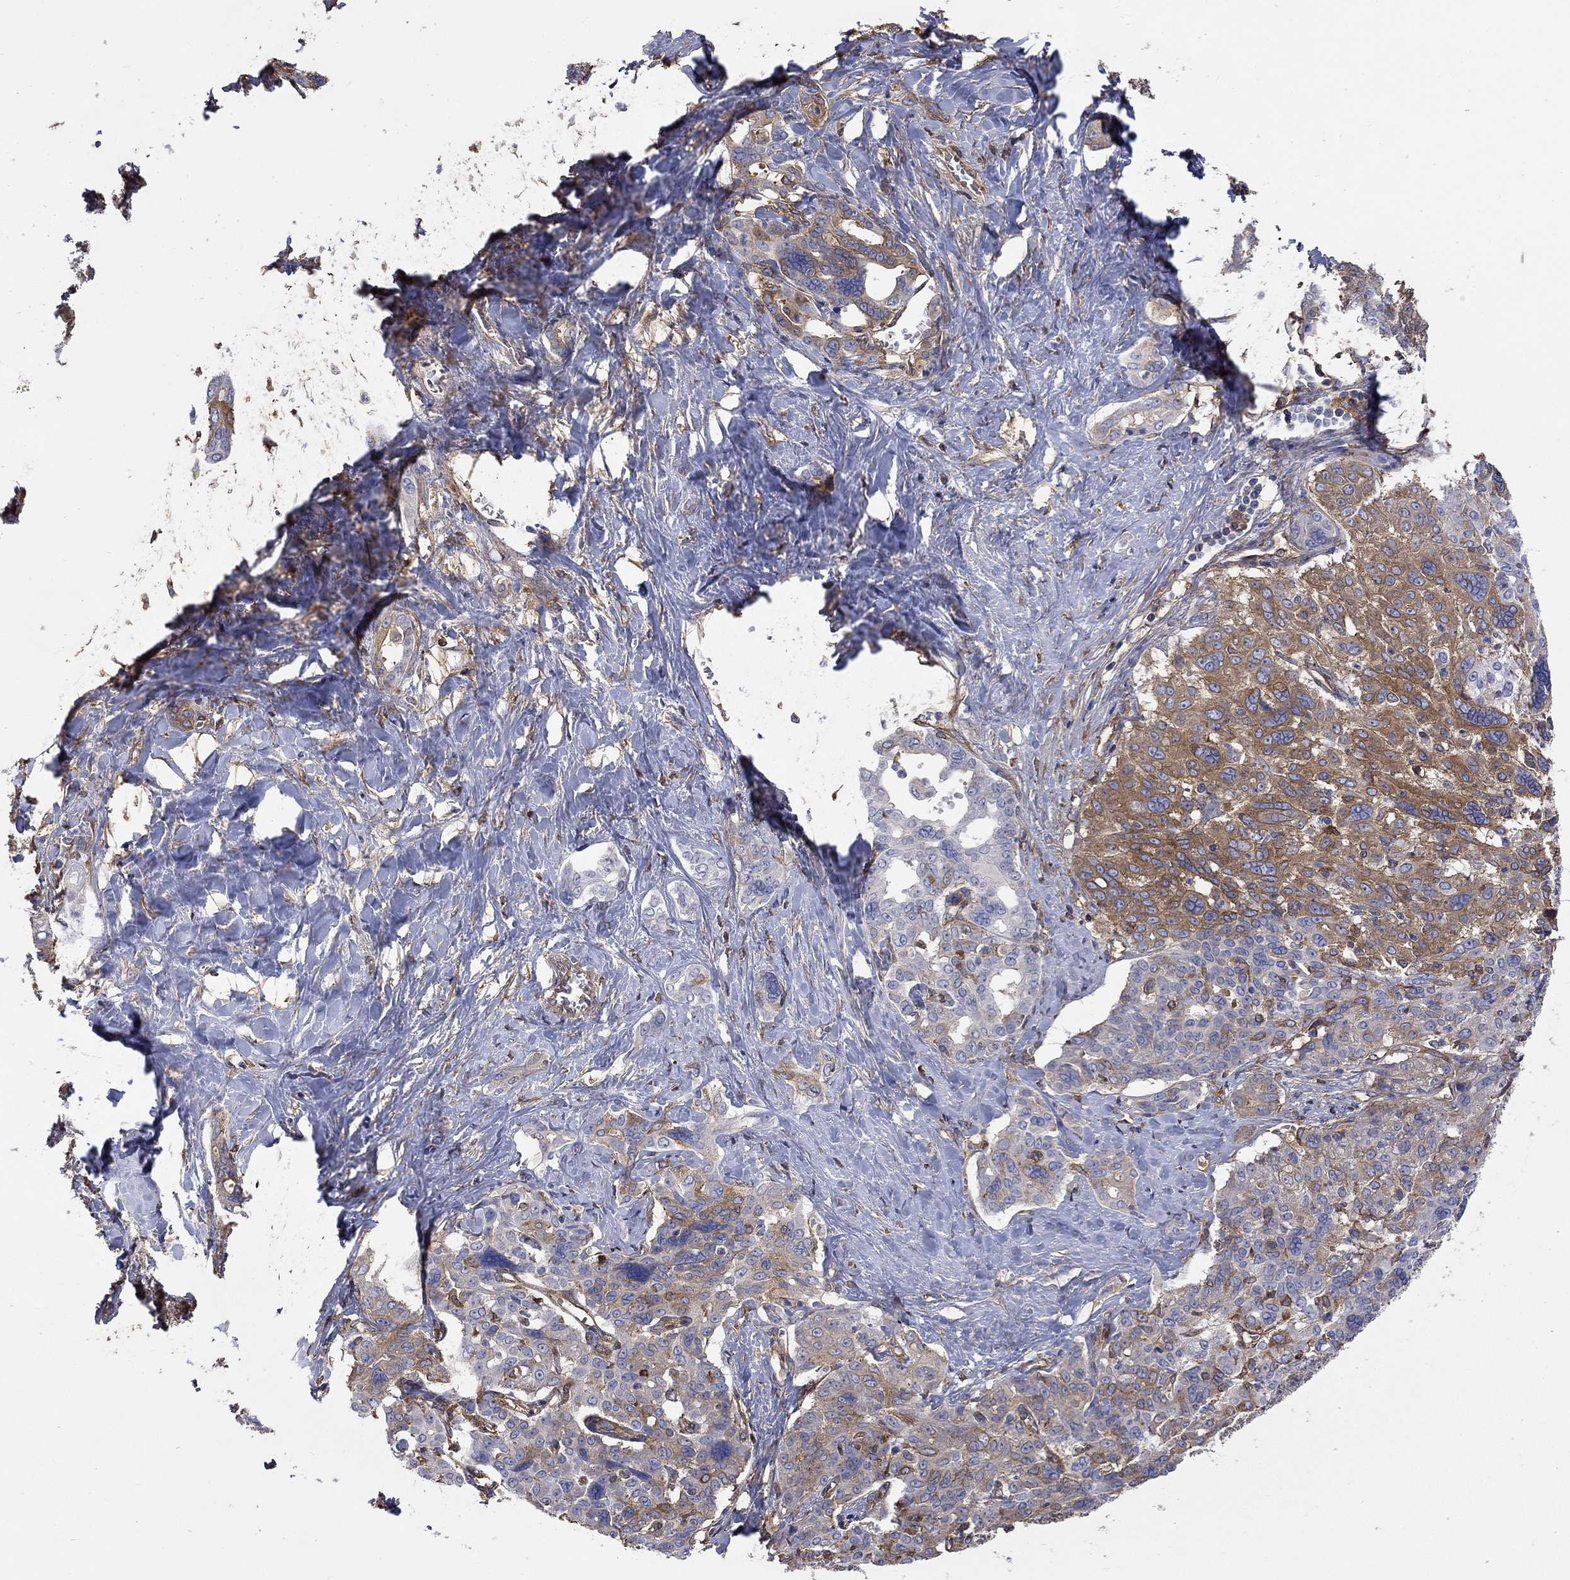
{"staining": {"intensity": "moderate", "quantity": "25%-75%", "location": "cytoplasmic/membranous"}, "tissue": "liver cancer", "cell_type": "Tumor cells", "image_type": "cancer", "snomed": [{"axis": "morphology", "description": "Cholangiocarcinoma"}, {"axis": "topography", "description": "Liver"}], "caption": "Moderate cytoplasmic/membranous expression for a protein is present in approximately 25%-75% of tumor cells of liver cancer (cholangiocarcinoma) using immunohistochemistry.", "gene": "DPYSL2", "patient": {"sex": "female", "age": 47}}